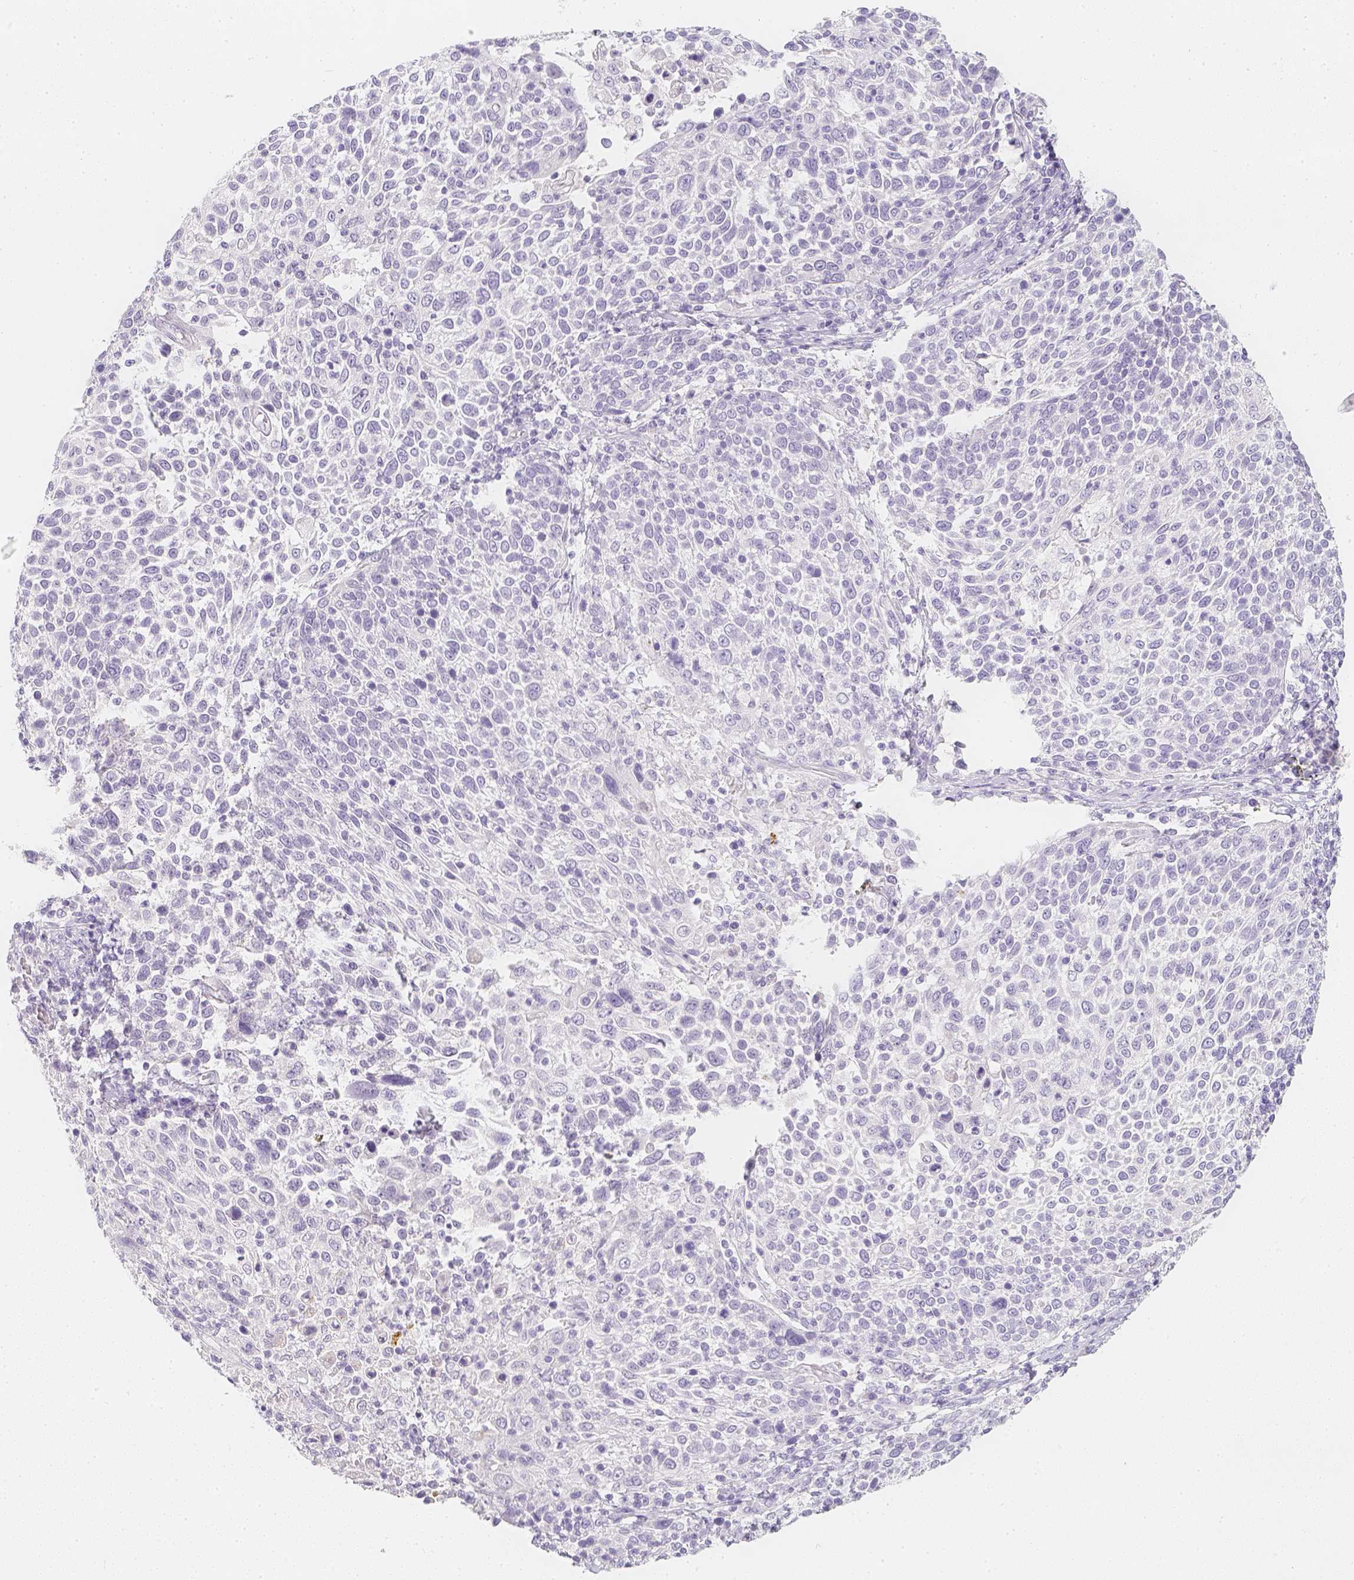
{"staining": {"intensity": "negative", "quantity": "none", "location": "none"}, "tissue": "cervical cancer", "cell_type": "Tumor cells", "image_type": "cancer", "snomed": [{"axis": "morphology", "description": "Squamous cell carcinoma, NOS"}, {"axis": "topography", "description": "Cervix"}], "caption": "Micrograph shows no significant protein positivity in tumor cells of cervical cancer (squamous cell carcinoma).", "gene": "SLC18A1", "patient": {"sex": "female", "age": 61}}